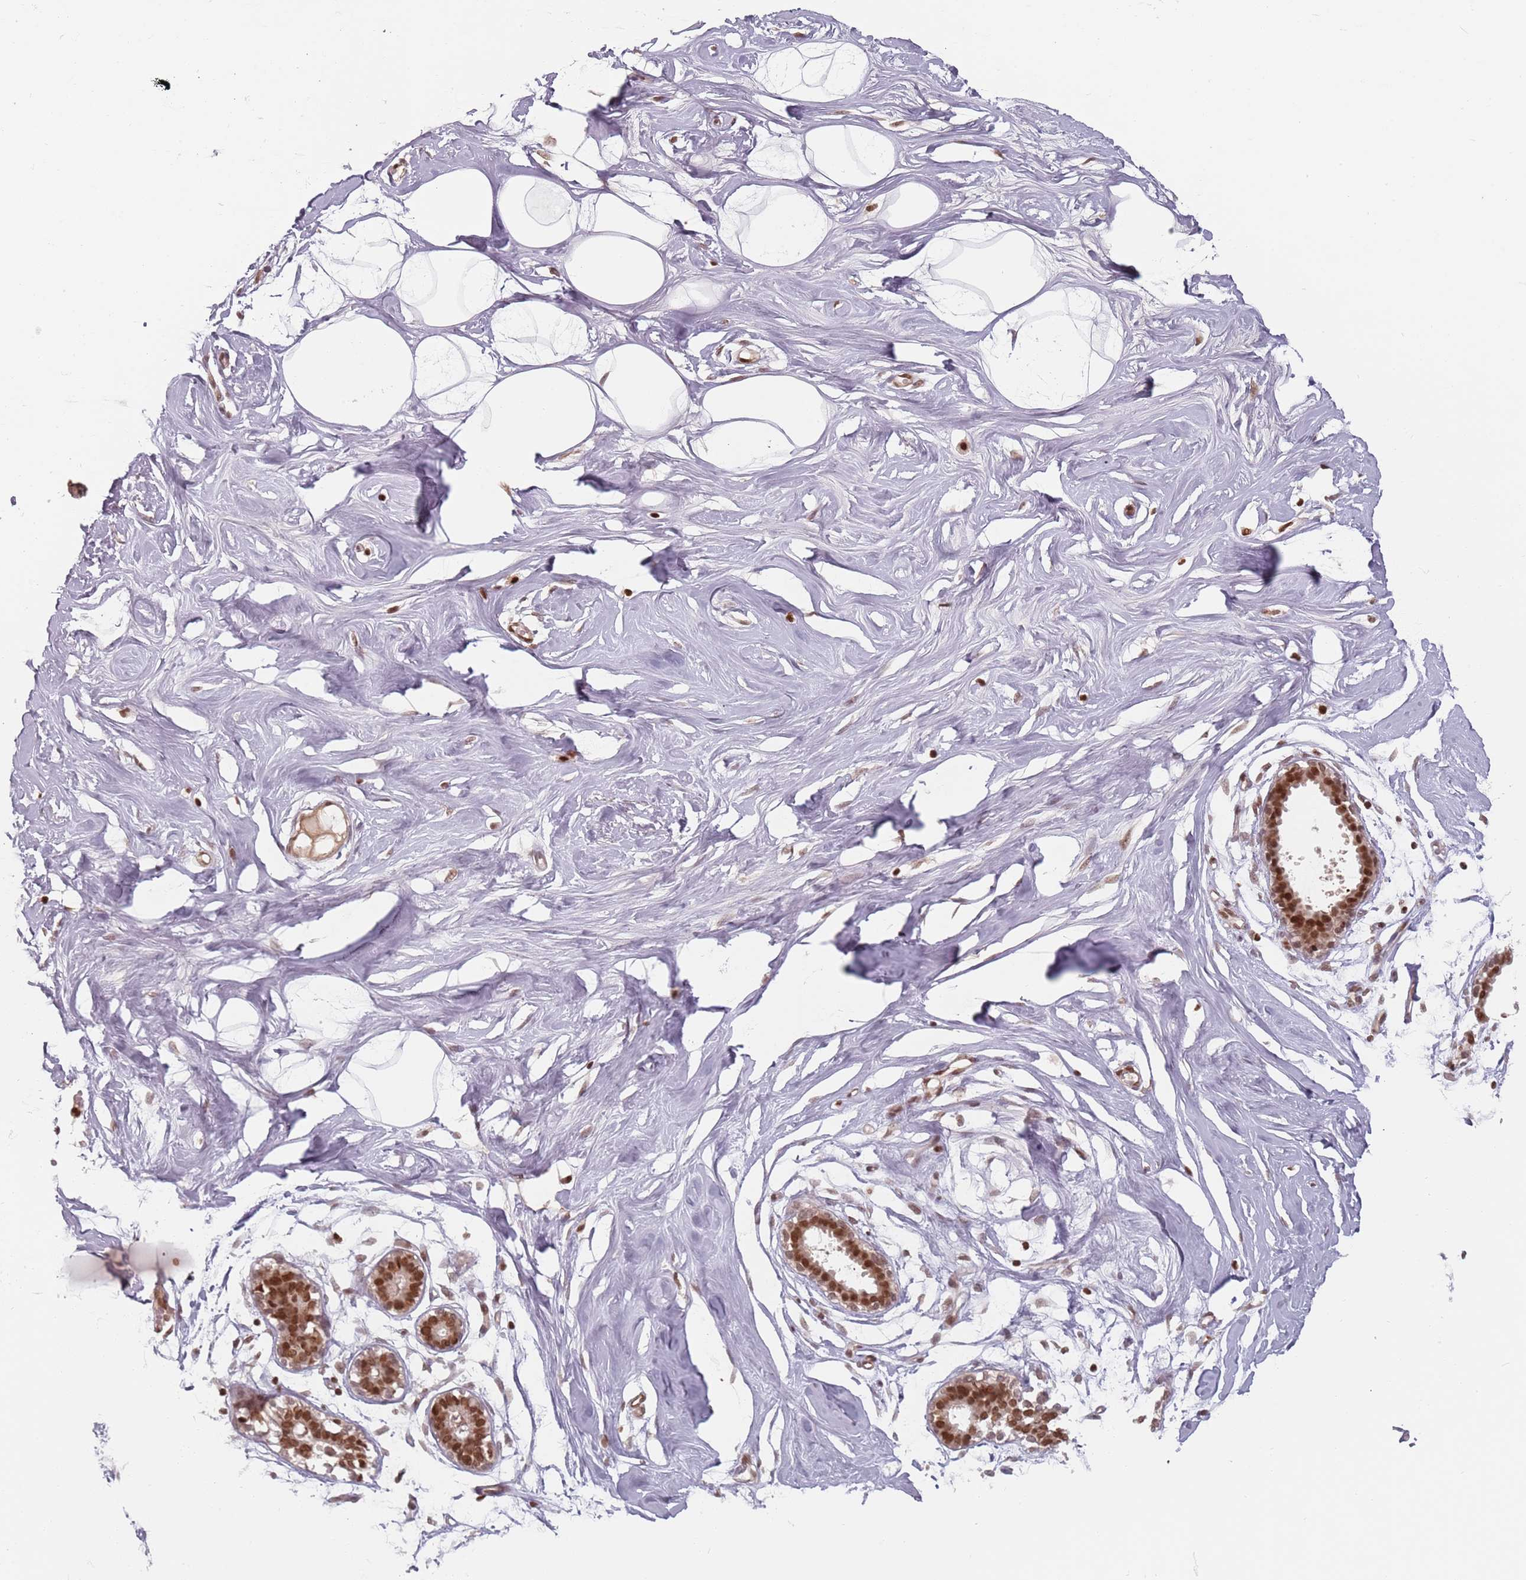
{"staining": {"intensity": "negative", "quantity": "none", "location": "none"}, "tissue": "breast", "cell_type": "Adipocytes", "image_type": "normal", "snomed": [{"axis": "morphology", "description": "Normal tissue, NOS"}, {"axis": "morphology", "description": "Adenoma, NOS"}, {"axis": "topography", "description": "Breast"}], "caption": "Adipocytes show no significant protein positivity in unremarkable breast. Brightfield microscopy of immunohistochemistry (IHC) stained with DAB (3,3'-diaminobenzidine) (brown) and hematoxylin (blue), captured at high magnification.", "gene": "NUP50", "patient": {"sex": "female", "age": 23}}